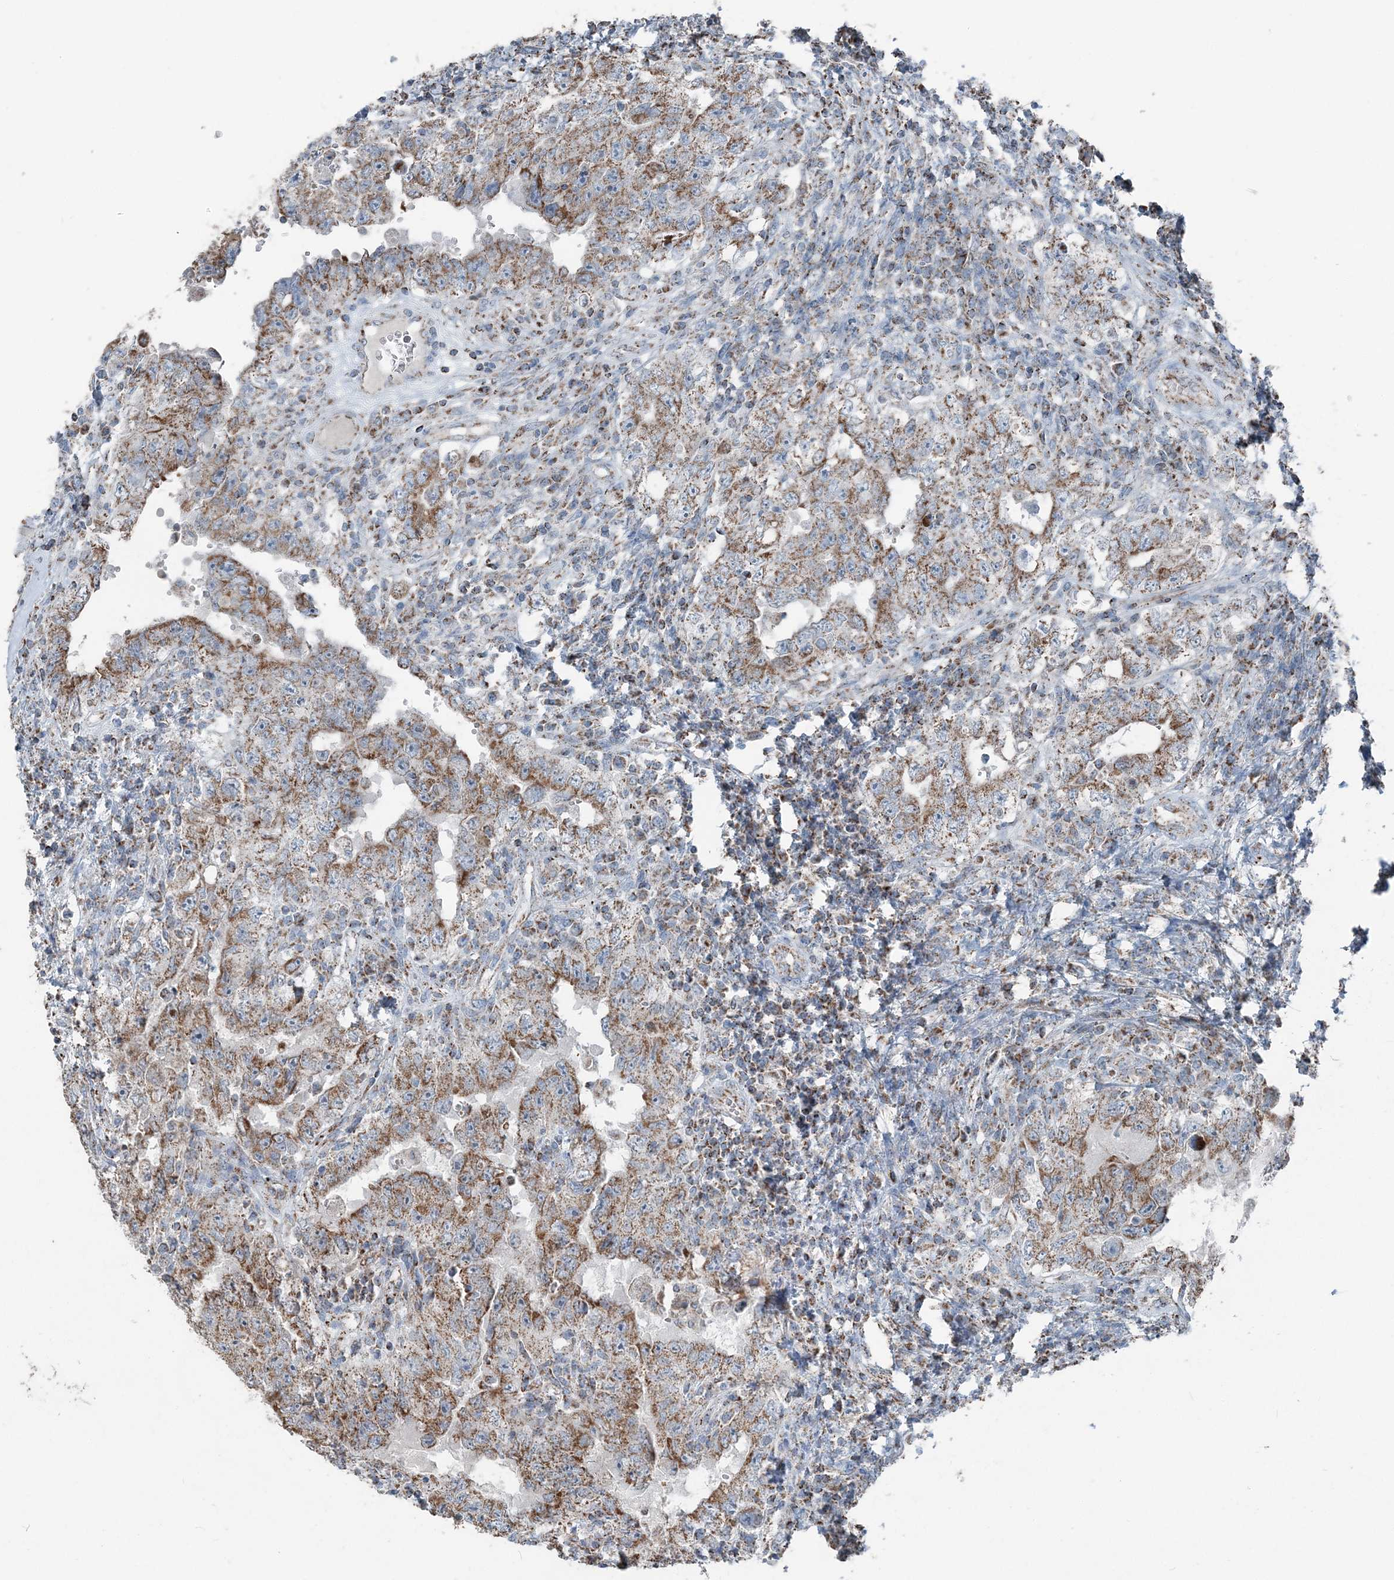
{"staining": {"intensity": "moderate", "quantity": ">75%", "location": "cytoplasmic/membranous"}, "tissue": "testis cancer", "cell_type": "Tumor cells", "image_type": "cancer", "snomed": [{"axis": "morphology", "description": "Carcinoma, Embryonal, NOS"}, {"axis": "topography", "description": "Testis"}], "caption": "A histopathology image of human testis cancer stained for a protein exhibits moderate cytoplasmic/membranous brown staining in tumor cells.", "gene": "SUCLG1", "patient": {"sex": "male", "age": 26}}